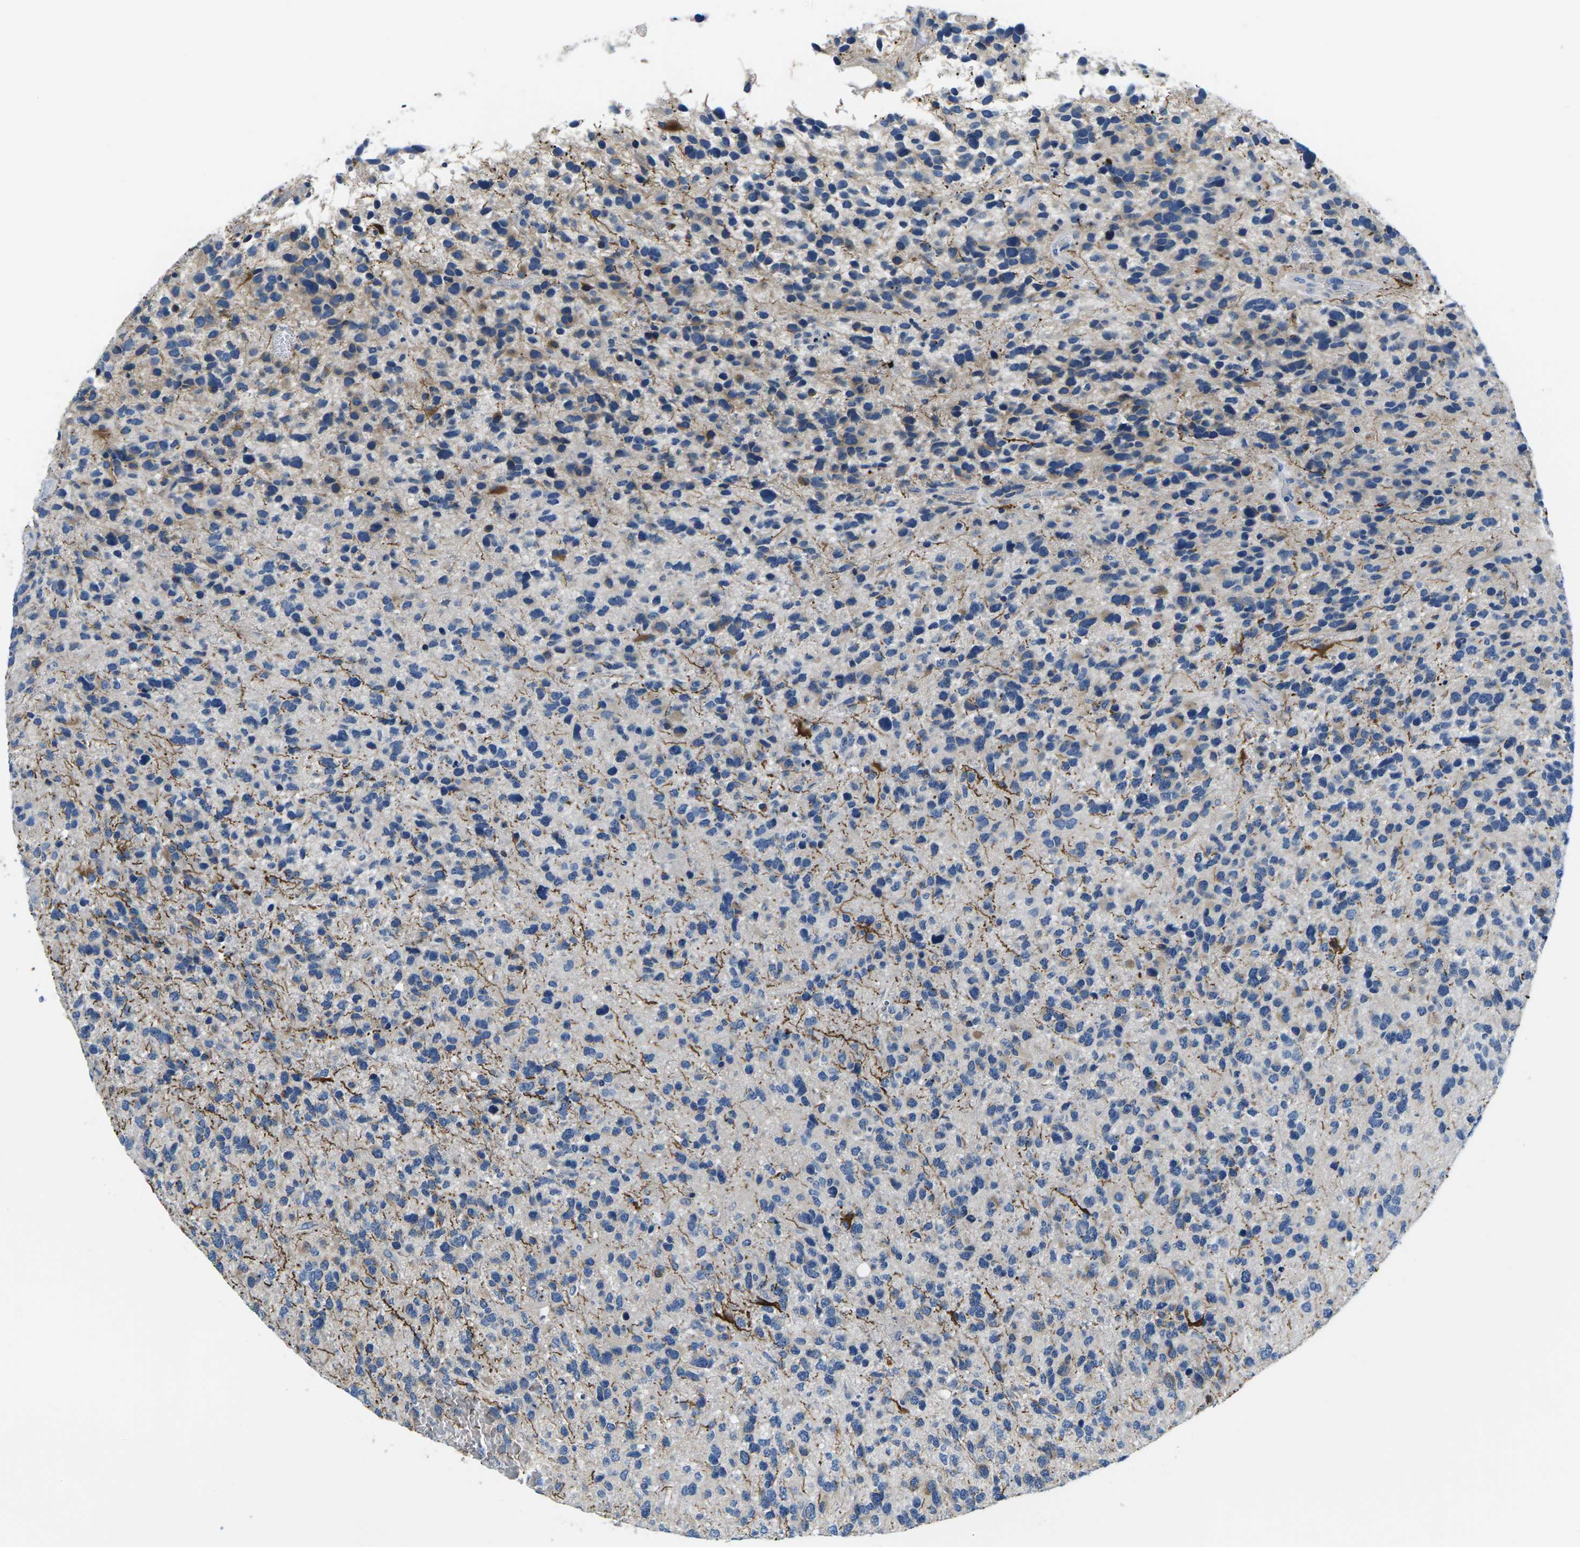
{"staining": {"intensity": "negative", "quantity": "none", "location": "none"}, "tissue": "glioma", "cell_type": "Tumor cells", "image_type": "cancer", "snomed": [{"axis": "morphology", "description": "Glioma, malignant, High grade"}, {"axis": "topography", "description": "Brain"}], "caption": "Malignant glioma (high-grade) was stained to show a protein in brown. There is no significant positivity in tumor cells.", "gene": "TSPAN2", "patient": {"sex": "female", "age": 58}}